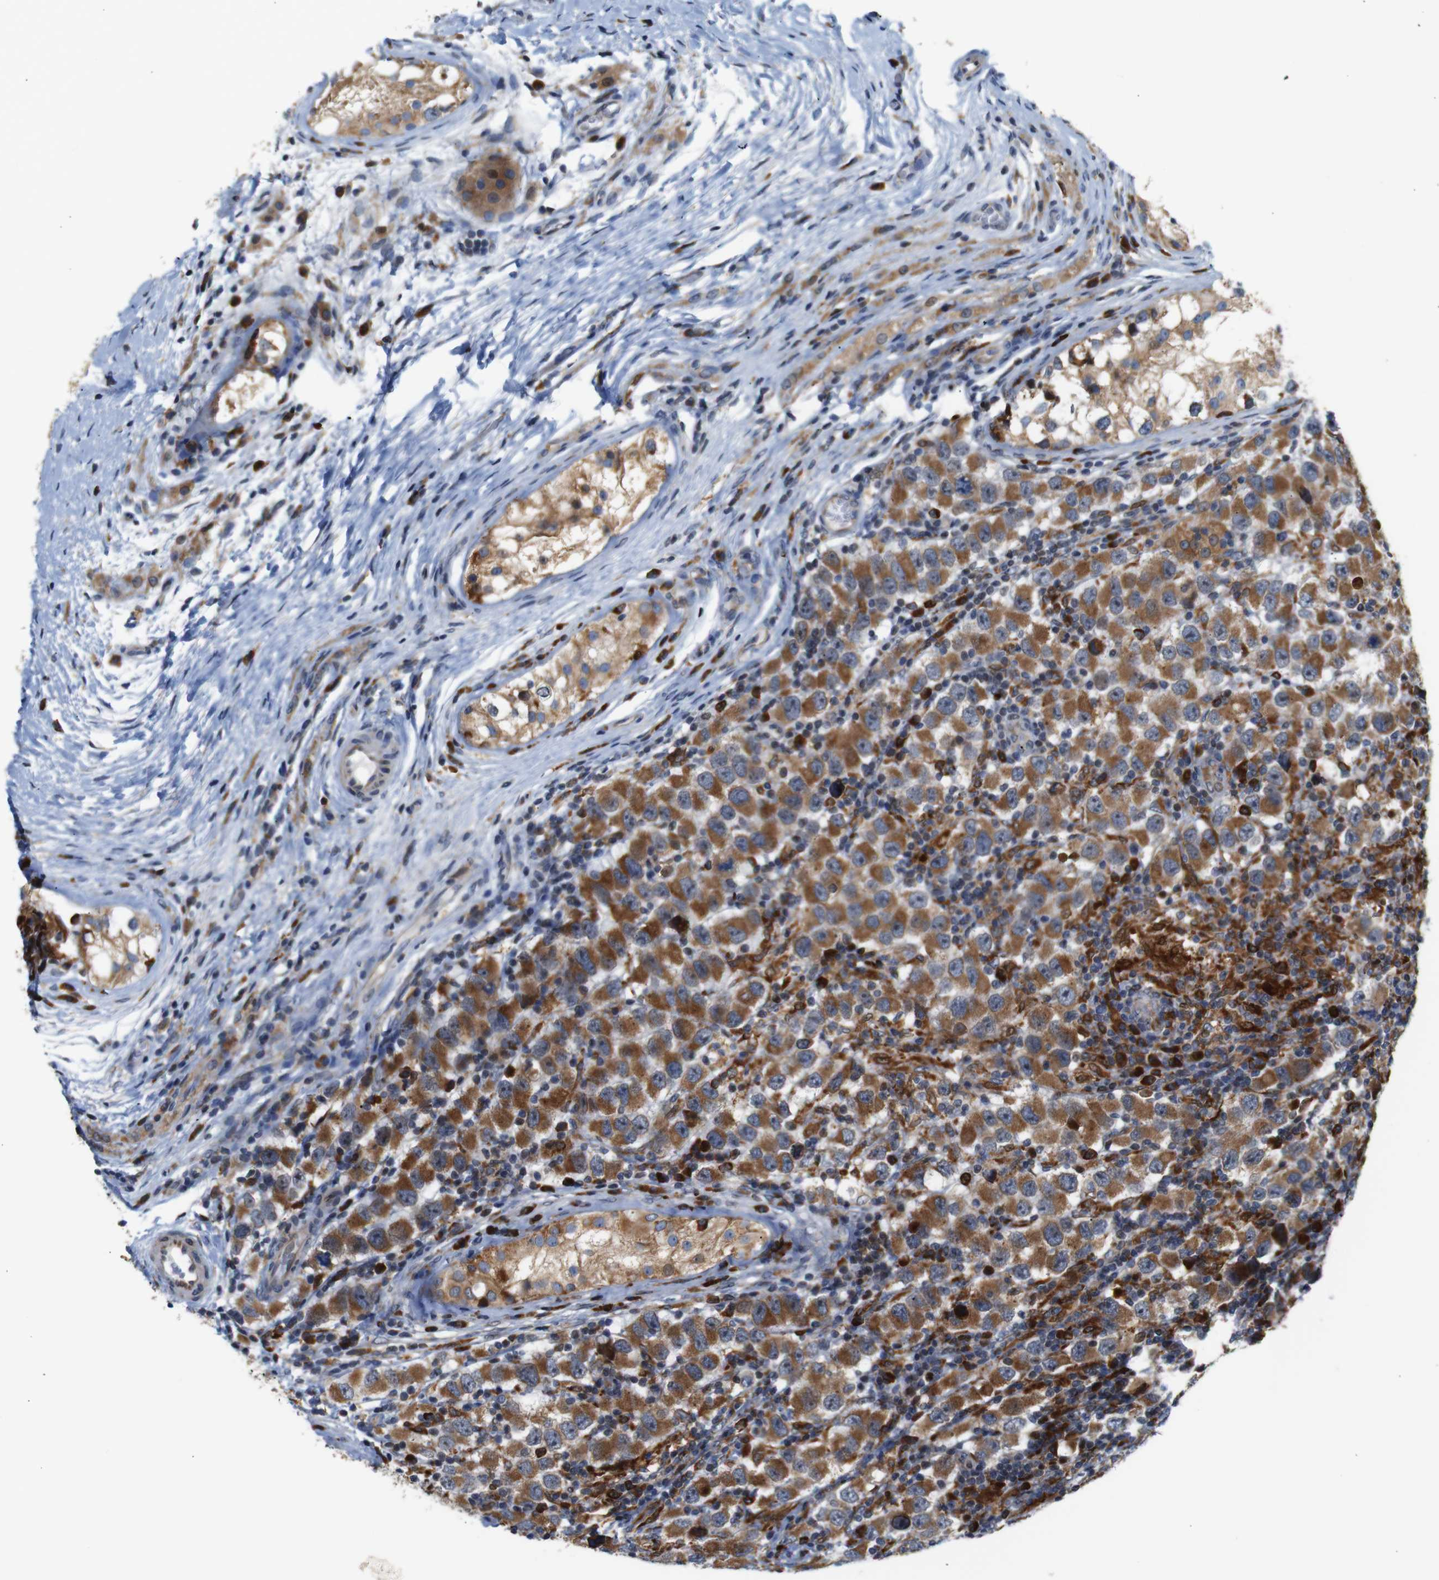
{"staining": {"intensity": "moderate", "quantity": ">75%", "location": "cytoplasmic/membranous"}, "tissue": "testis cancer", "cell_type": "Tumor cells", "image_type": "cancer", "snomed": [{"axis": "morphology", "description": "Carcinoma, Embryonal, NOS"}, {"axis": "topography", "description": "Testis"}], "caption": "Immunohistochemistry (IHC) histopathology image of testis cancer stained for a protein (brown), which shows medium levels of moderate cytoplasmic/membranous positivity in about >75% of tumor cells.", "gene": "PTPN1", "patient": {"sex": "male", "age": 21}}